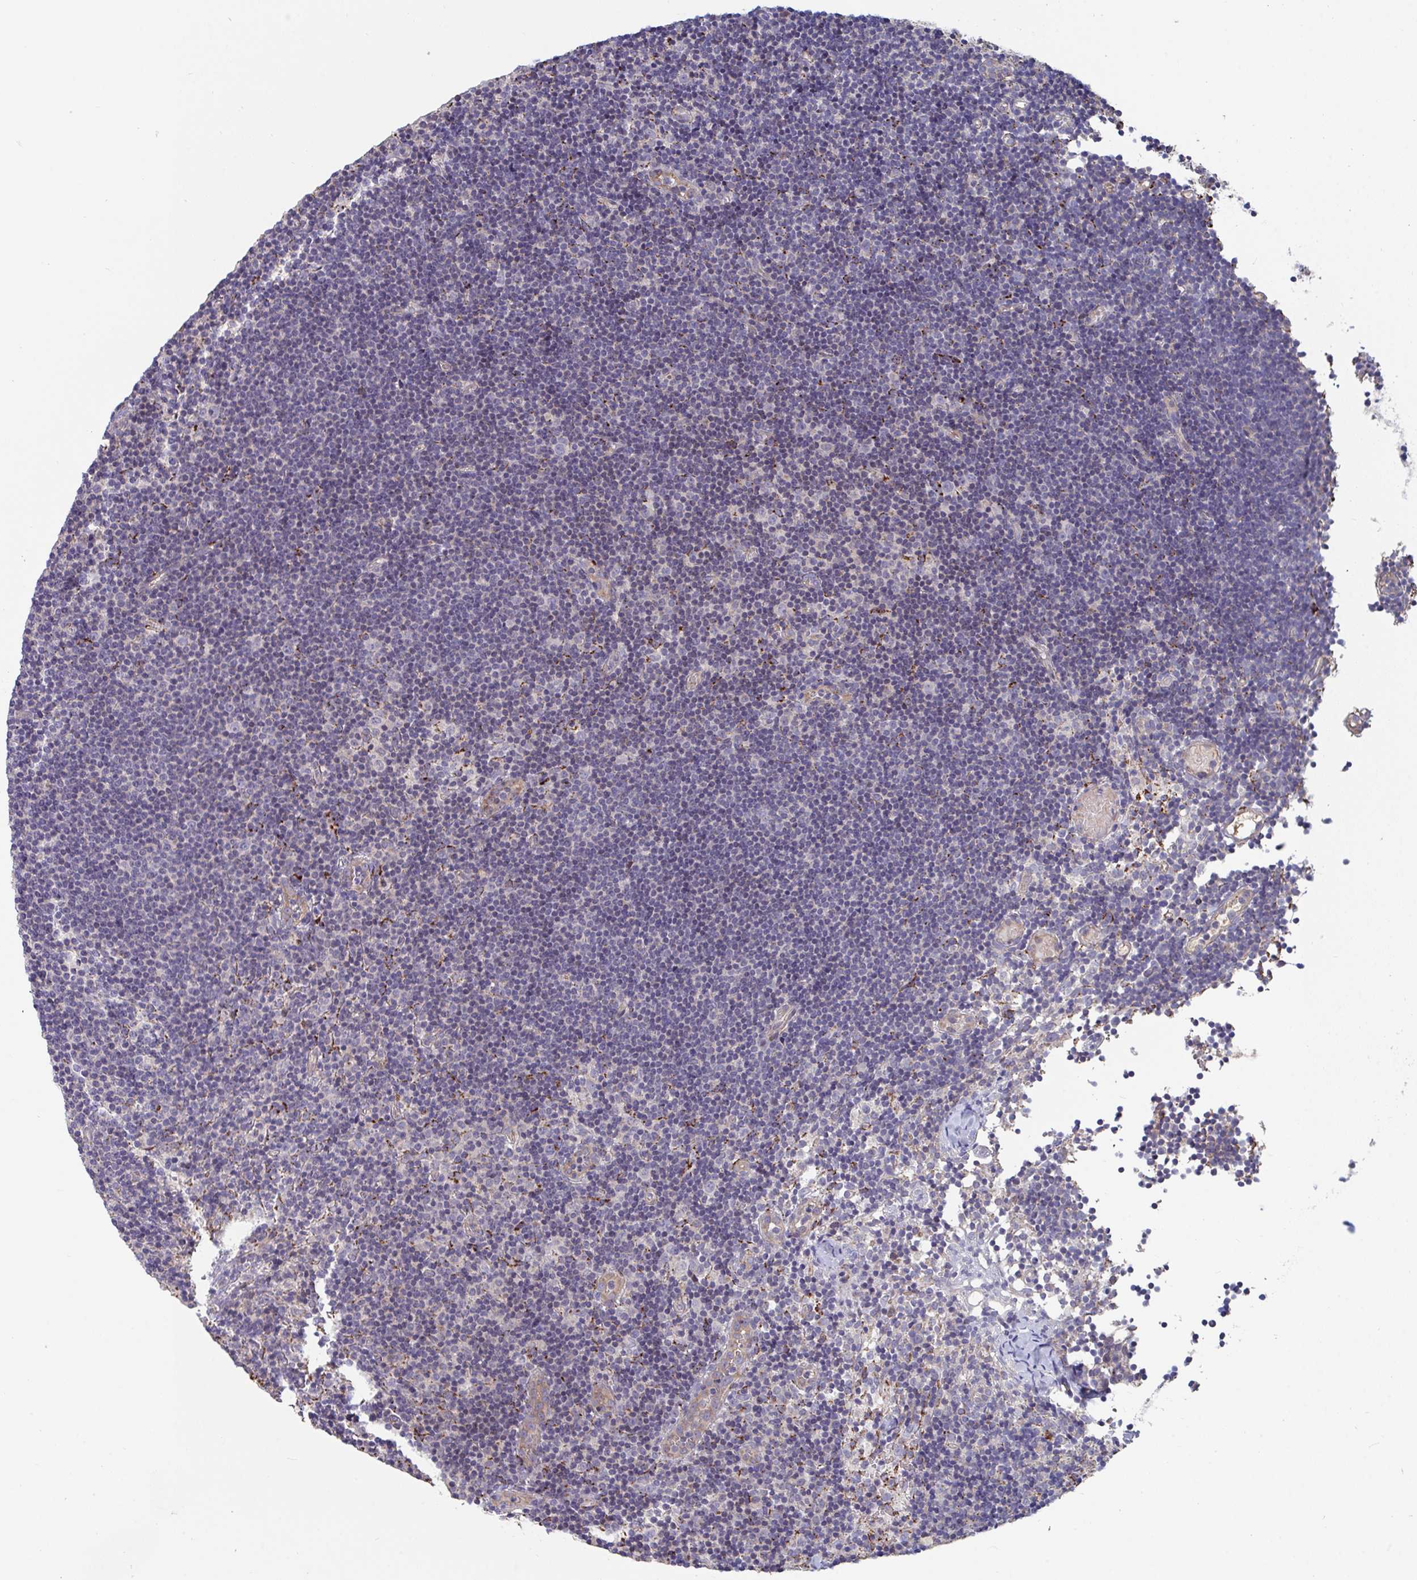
{"staining": {"intensity": "strong", "quantity": "<25%", "location": "cytoplasmic/membranous"}, "tissue": "lymph node", "cell_type": "Germinal center cells", "image_type": "normal", "snomed": [{"axis": "morphology", "description": "Normal tissue, NOS"}, {"axis": "topography", "description": "Lymph node"}], "caption": "Protein staining reveals strong cytoplasmic/membranous positivity in about <25% of germinal center cells in unremarkable lymph node.", "gene": "FAM156A", "patient": {"sex": "female", "age": 45}}